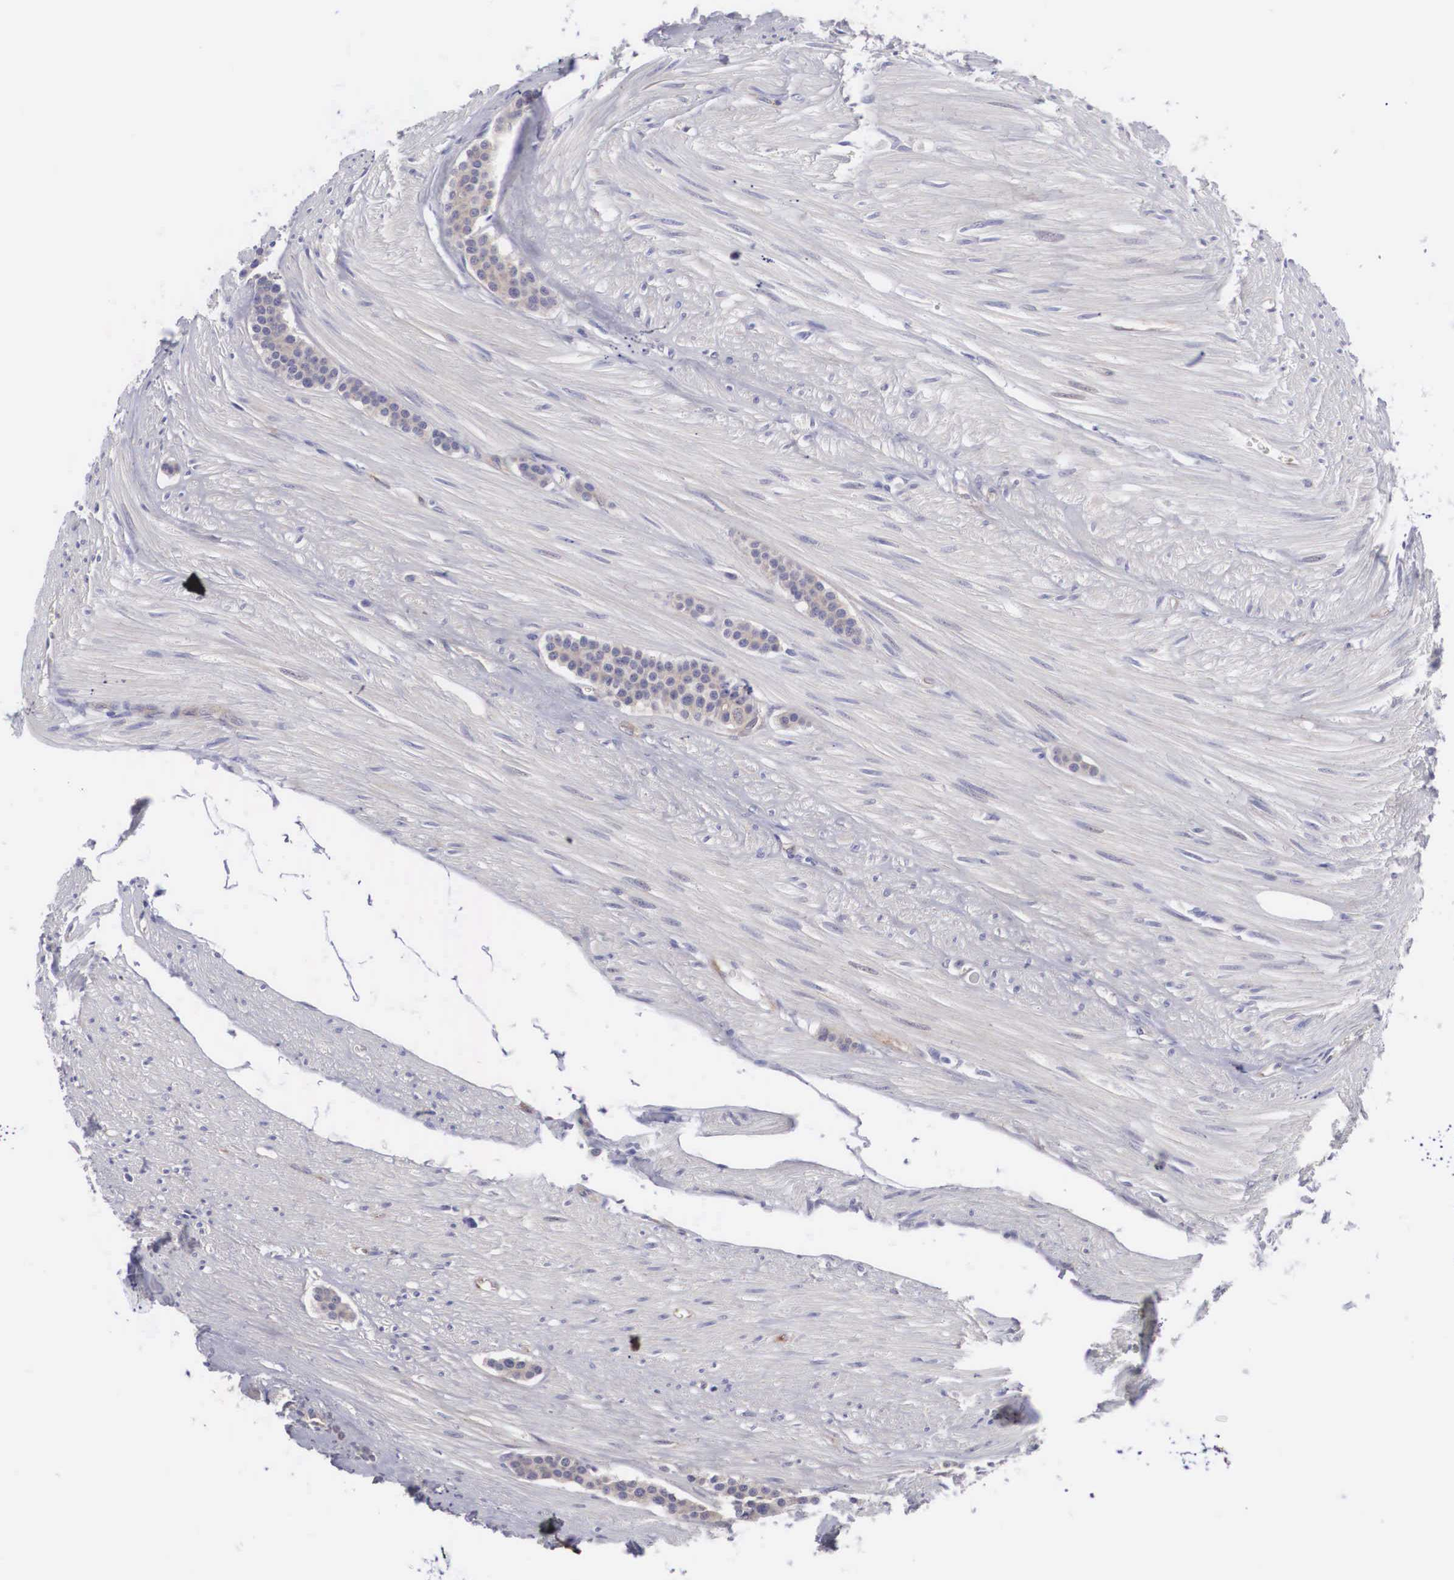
{"staining": {"intensity": "negative", "quantity": "none", "location": "none"}, "tissue": "carcinoid", "cell_type": "Tumor cells", "image_type": "cancer", "snomed": [{"axis": "morphology", "description": "Carcinoid, malignant, NOS"}, {"axis": "topography", "description": "Small intestine"}], "caption": "Tumor cells show no significant positivity in malignant carcinoid. (Brightfield microscopy of DAB immunohistochemistry at high magnification).", "gene": "MAST4", "patient": {"sex": "male", "age": 60}}